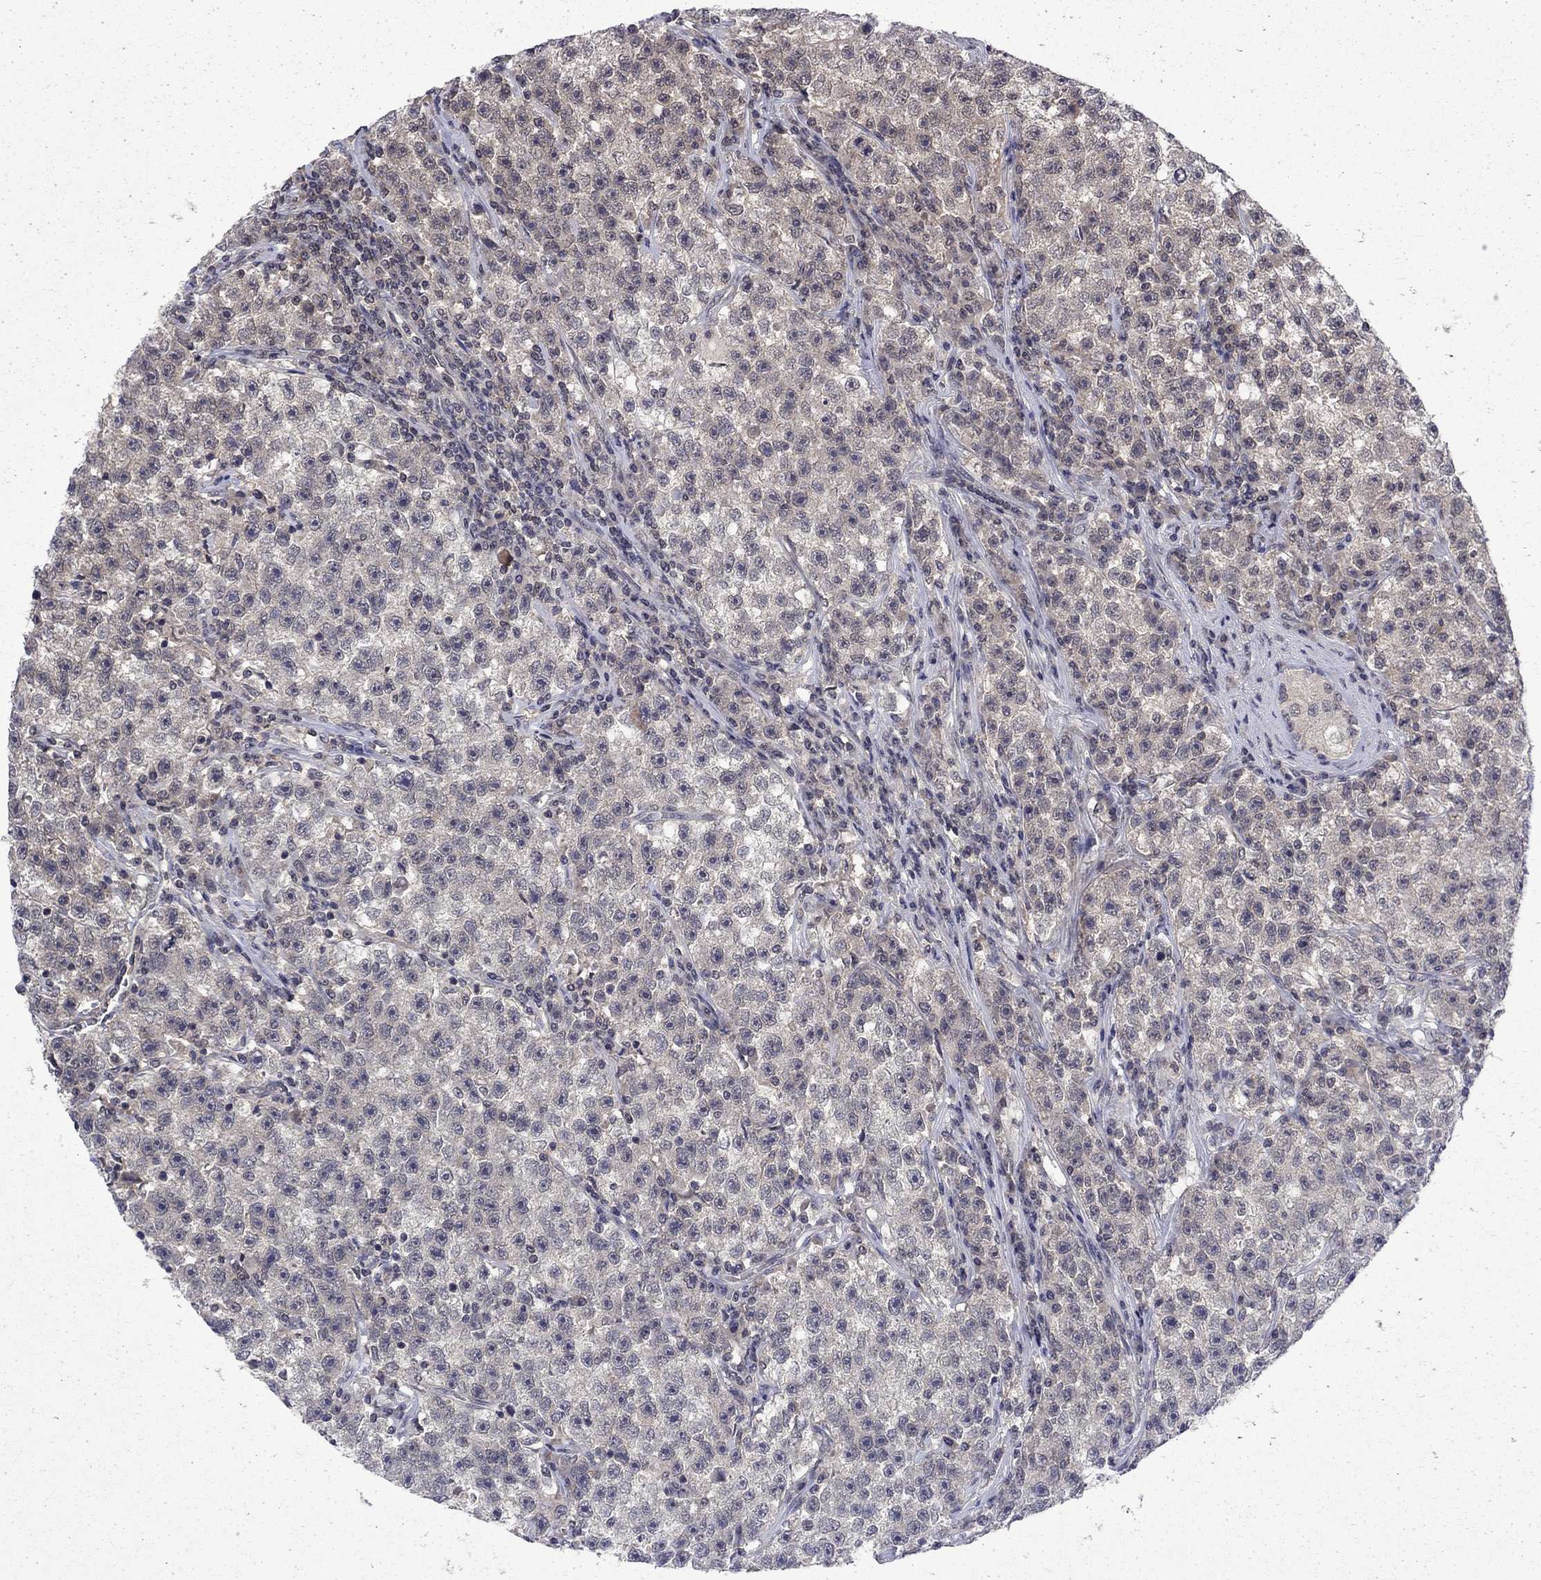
{"staining": {"intensity": "negative", "quantity": "none", "location": "none"}, "tissue": "testis cancer", "cell_type": "Tumor cells", "image_type": "cancer", "snomed": [{"axis": "morphology", "description": "Seminoma, NOS"}, {"axis": "topography", "description": "Testis"}], "caption": "Testis cancer (seminoma) stained for a protein using IHC displays no staining tumor cells.", "gene": "CHAT", "patient": {"sex": "male", "age": 22}}